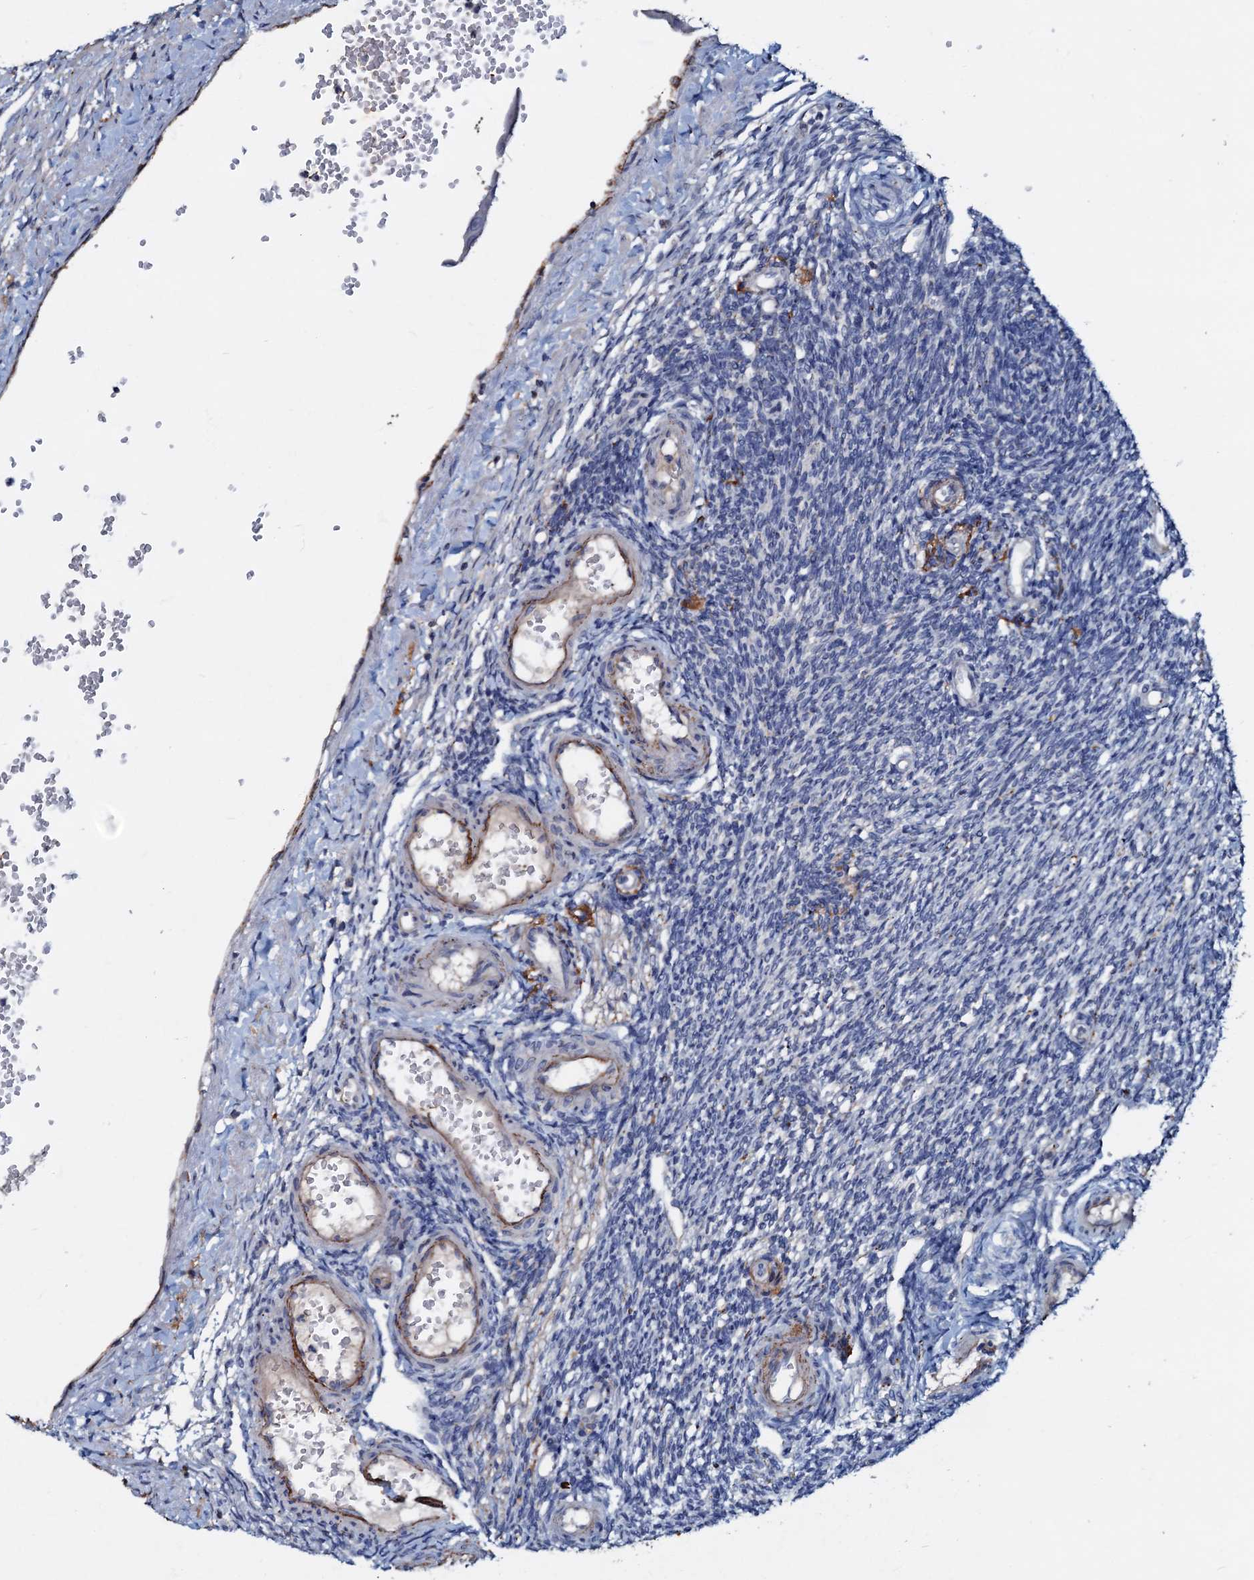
{"staining": {"intensity": "negative", "quantity": "none", "location": "none"}, "tissue": "ovary", "cell_type": "Ovarian stroma cells", "image_type": "normal", "snomed": [{"axis": "morphology", "description": "Normal tissue, NOS"}, {"axis": "morphology", "description": "Cyst, NOS"}, {"axis": "topography", "description": "Ovary"}], "caption": "A high-resolution photomicrograph shows immunohistochemistry staining of benign ovary, which displays no significant staining in ovarian stroma cells.", "gene": "MANSC4", "patient": {"sex": "female", "age": 33}}